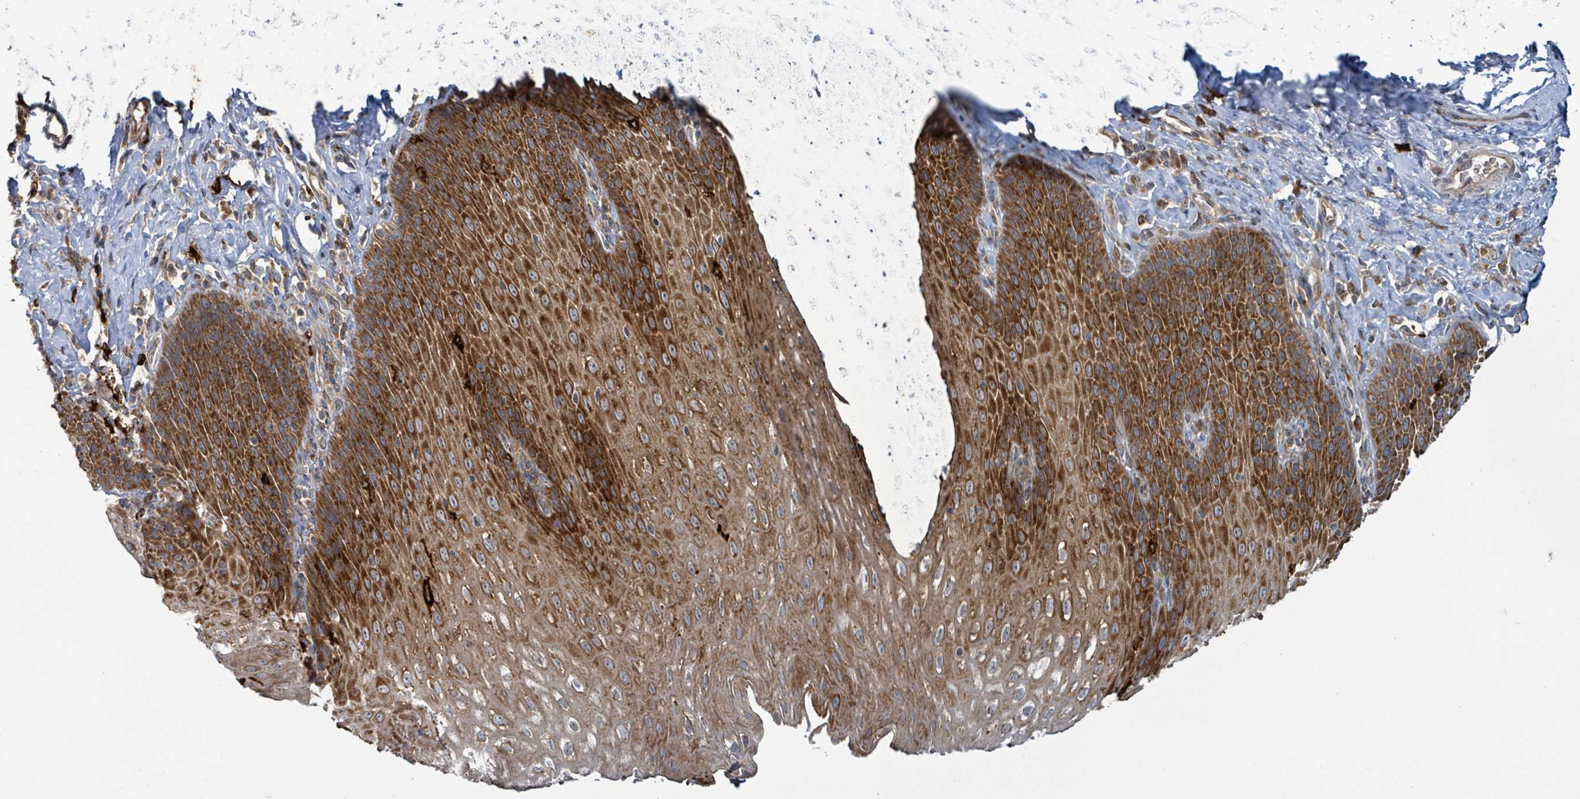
{"staining": {"intensity": "strong", "quantity": ">75%", "location": "cytoplasmic/membranous"}, "tissue": "esophagus", "cell_type": "Squamous epithelial cells", "image_type": "normal", "snomed": [{"axis": "morphology", "description": "Normal tissue, NOS"}, {"axis": "topography", "description": "Esophagus"}], "caption": "This micrograph exhibits immunohistochemistry (IHC) staining of normal human esophagus, with high strong cytoplasmic/membranous expression in about >75% of squamous epithelial cells.", "gene": "OR51E1", "patient": {"sex": "female", "age": 61}}